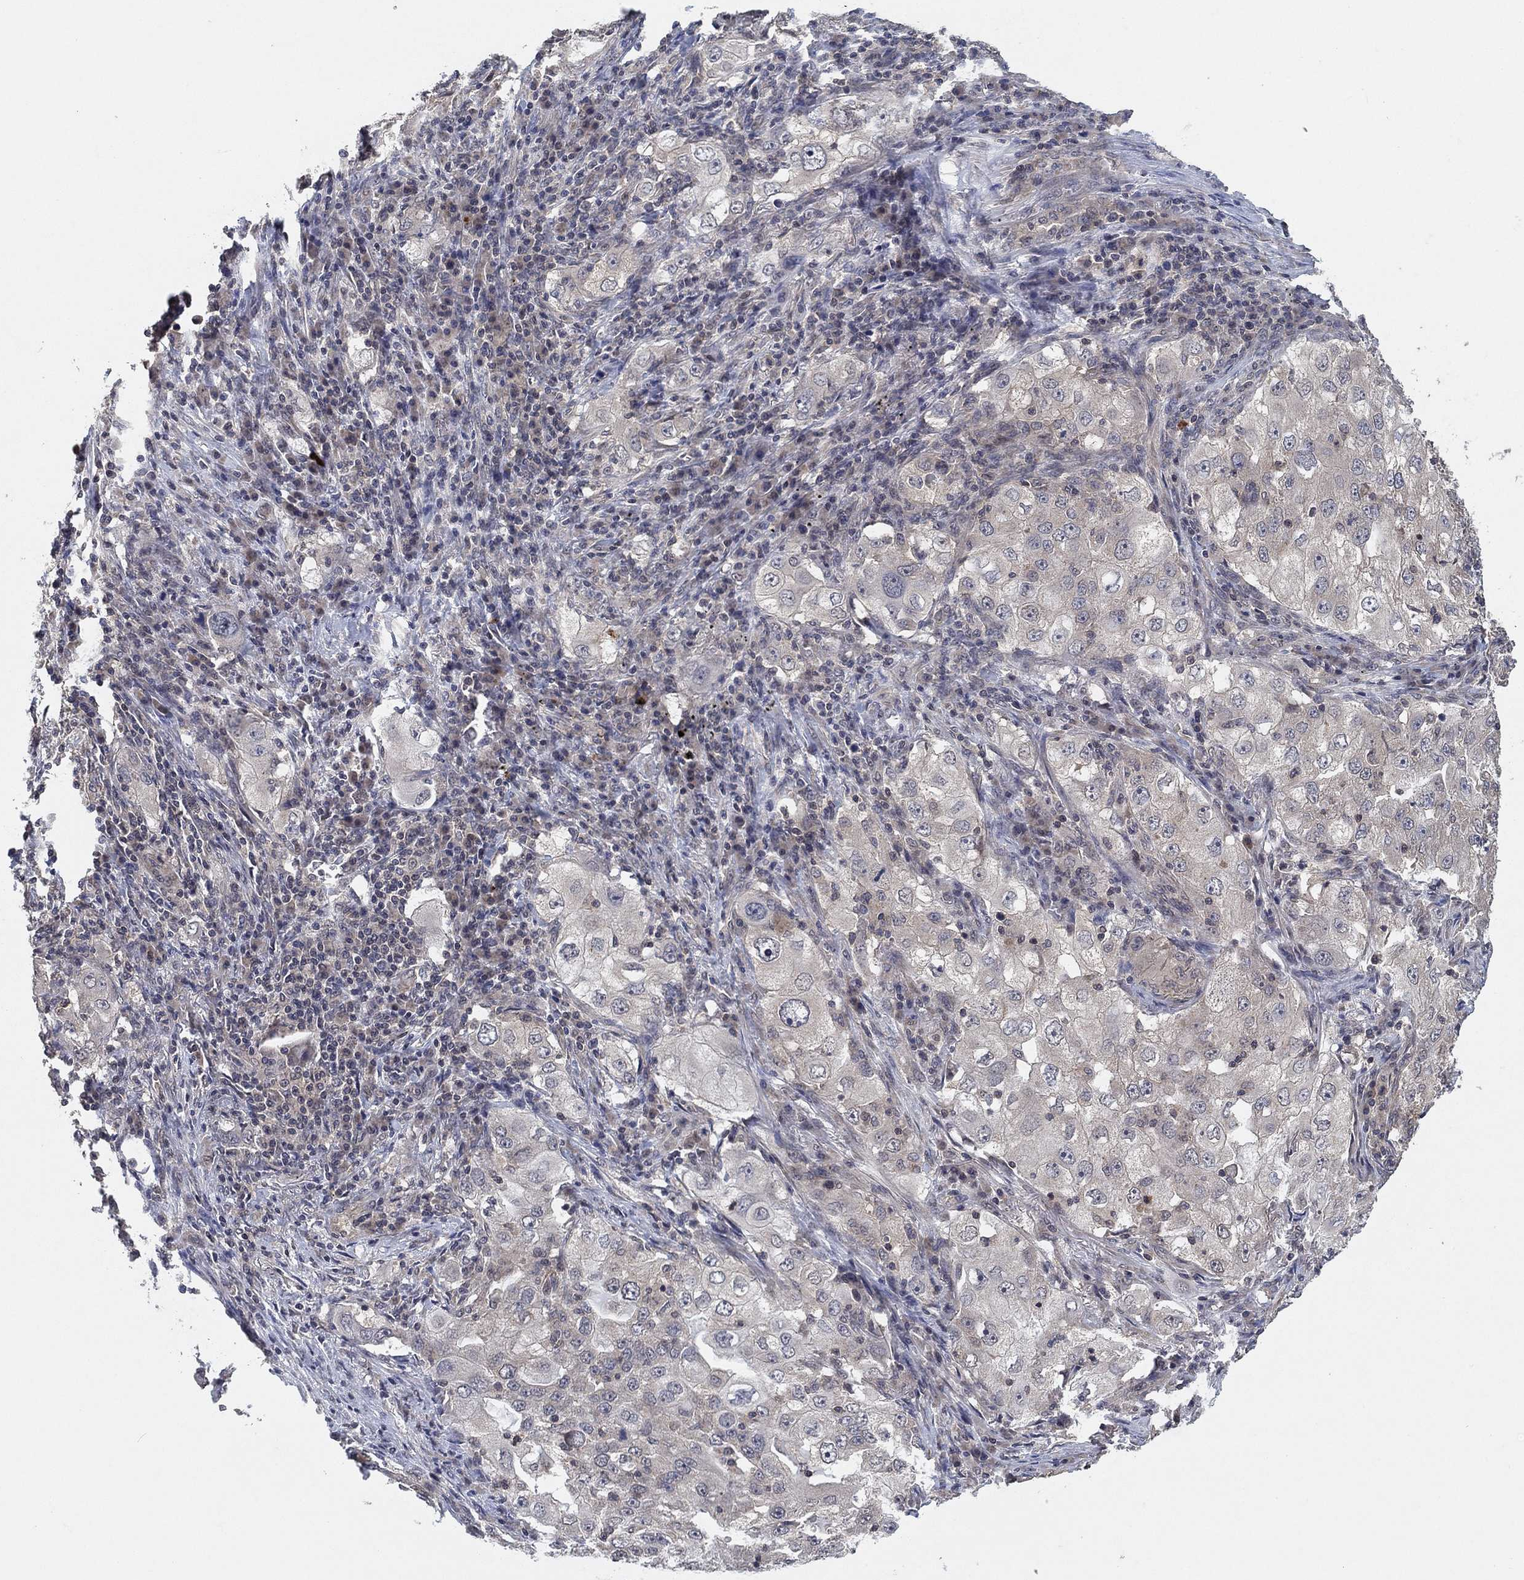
{"staining": {"intensity": "negative", "quantity": "none", "location": "none"}, "tissue": "lung cancer", "cell_type": "Tumor cells", "image_type": "cancer", "snomed": [{"axis": "morphology", "description": "Adenocarcinoma, NOS"}, {"axis": "topography", "description": "Lung"}], "caption": "Immunohistochemistry micrograph of neoplastic tissue: lung adenocarcinoma stained with DAB reveals no significant protein positivity in tumor cells.", "gene": "CCDC43", "patient": {"sex": "female", "age": 61}}